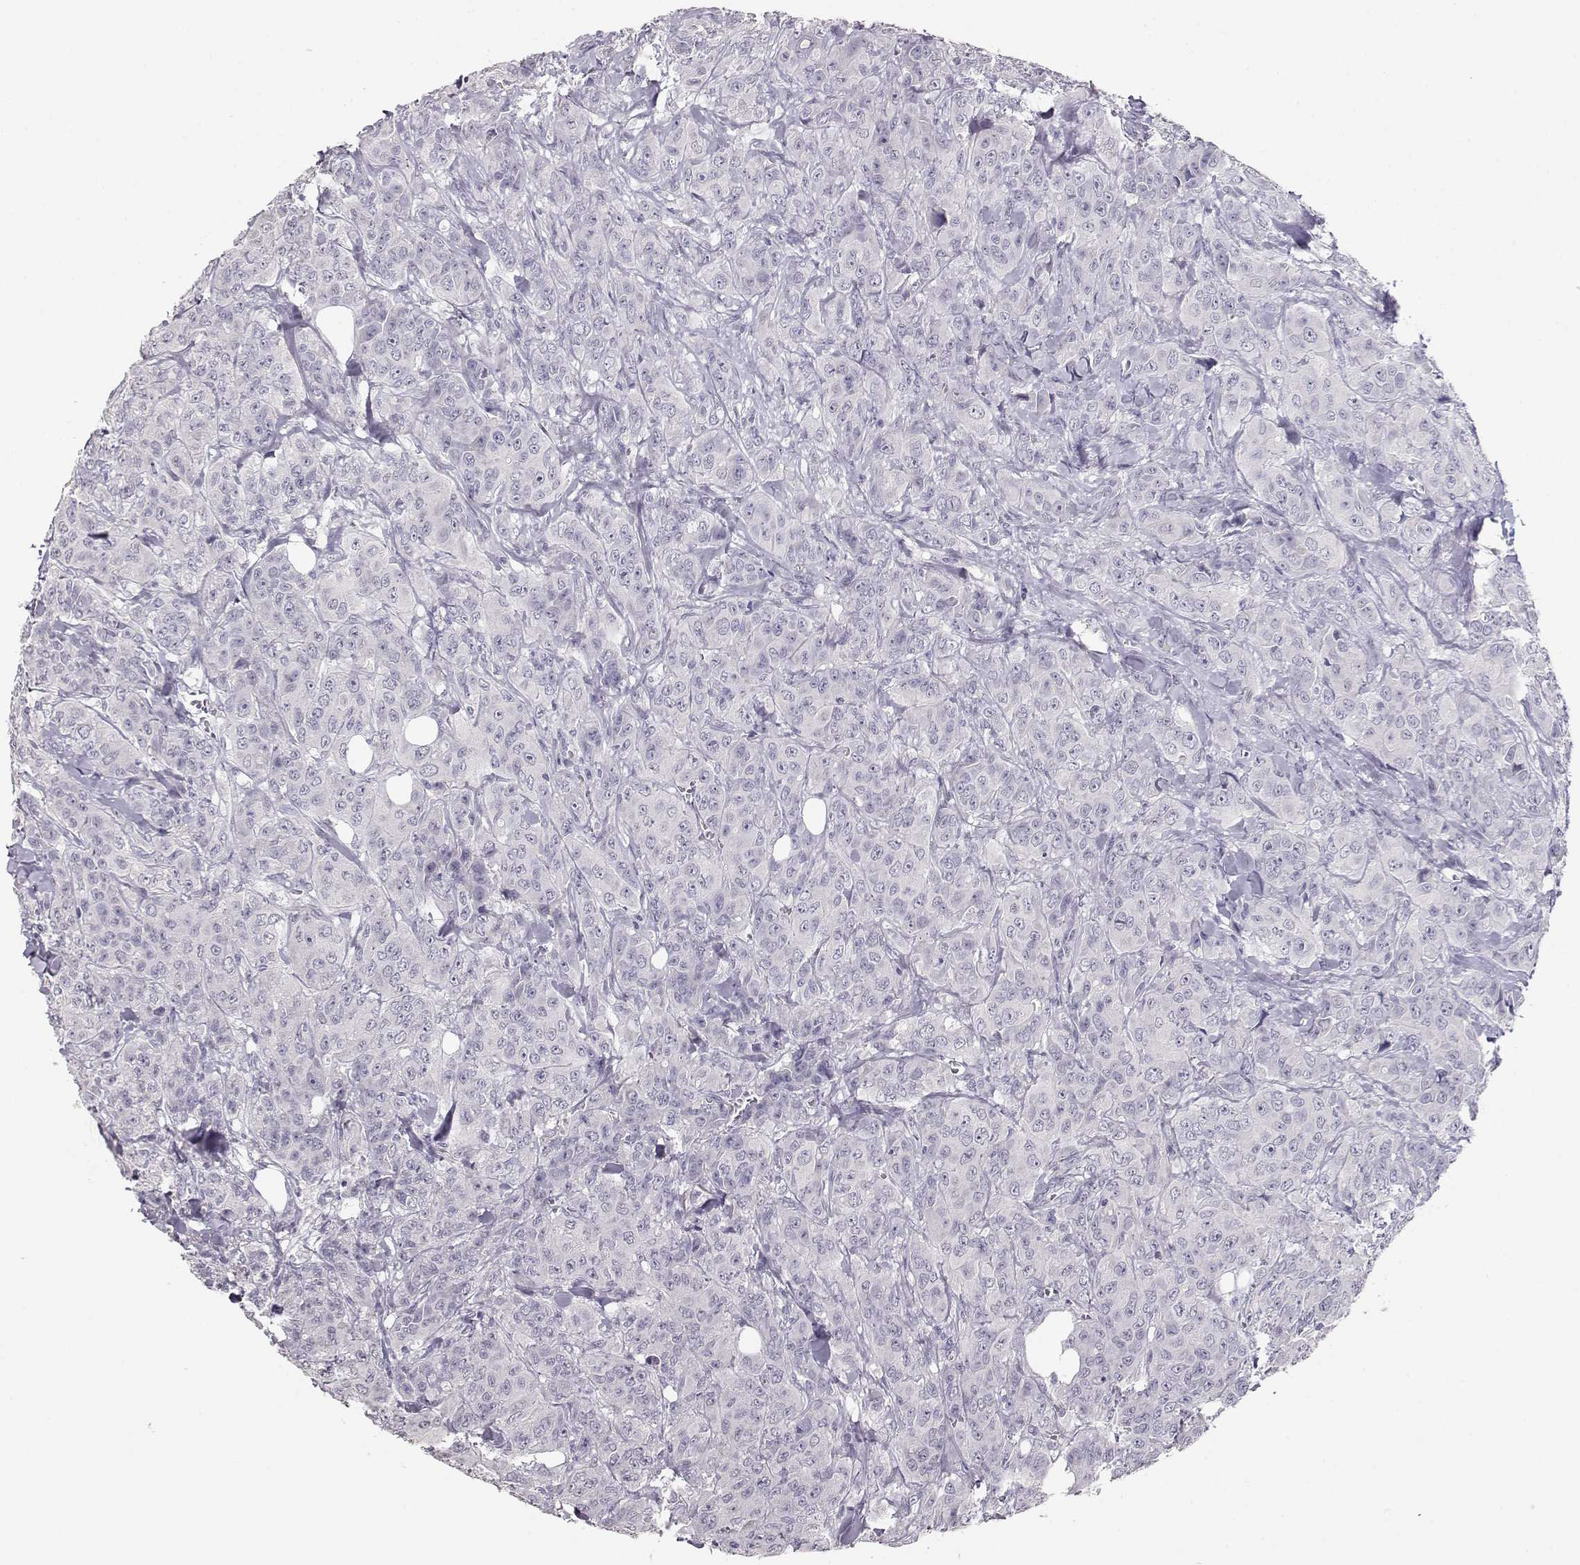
{"staining": {"intensity": "negative", "quantity": "none", "location": "none"}, "tissue": "breast cancer", "cell_type": "Tumor cells", "image_type": "cancer", "snomed": [{"axis": "morphology", "description": "Duct carcinoma"}, {"axis": "topography", "description": "Breast"}], "caption": "Tumor cells show no significant expression in invasive ductal carcinoma (breast).", "gene": "TKTL1", "patient": {"sex": "female", "age": 43}}